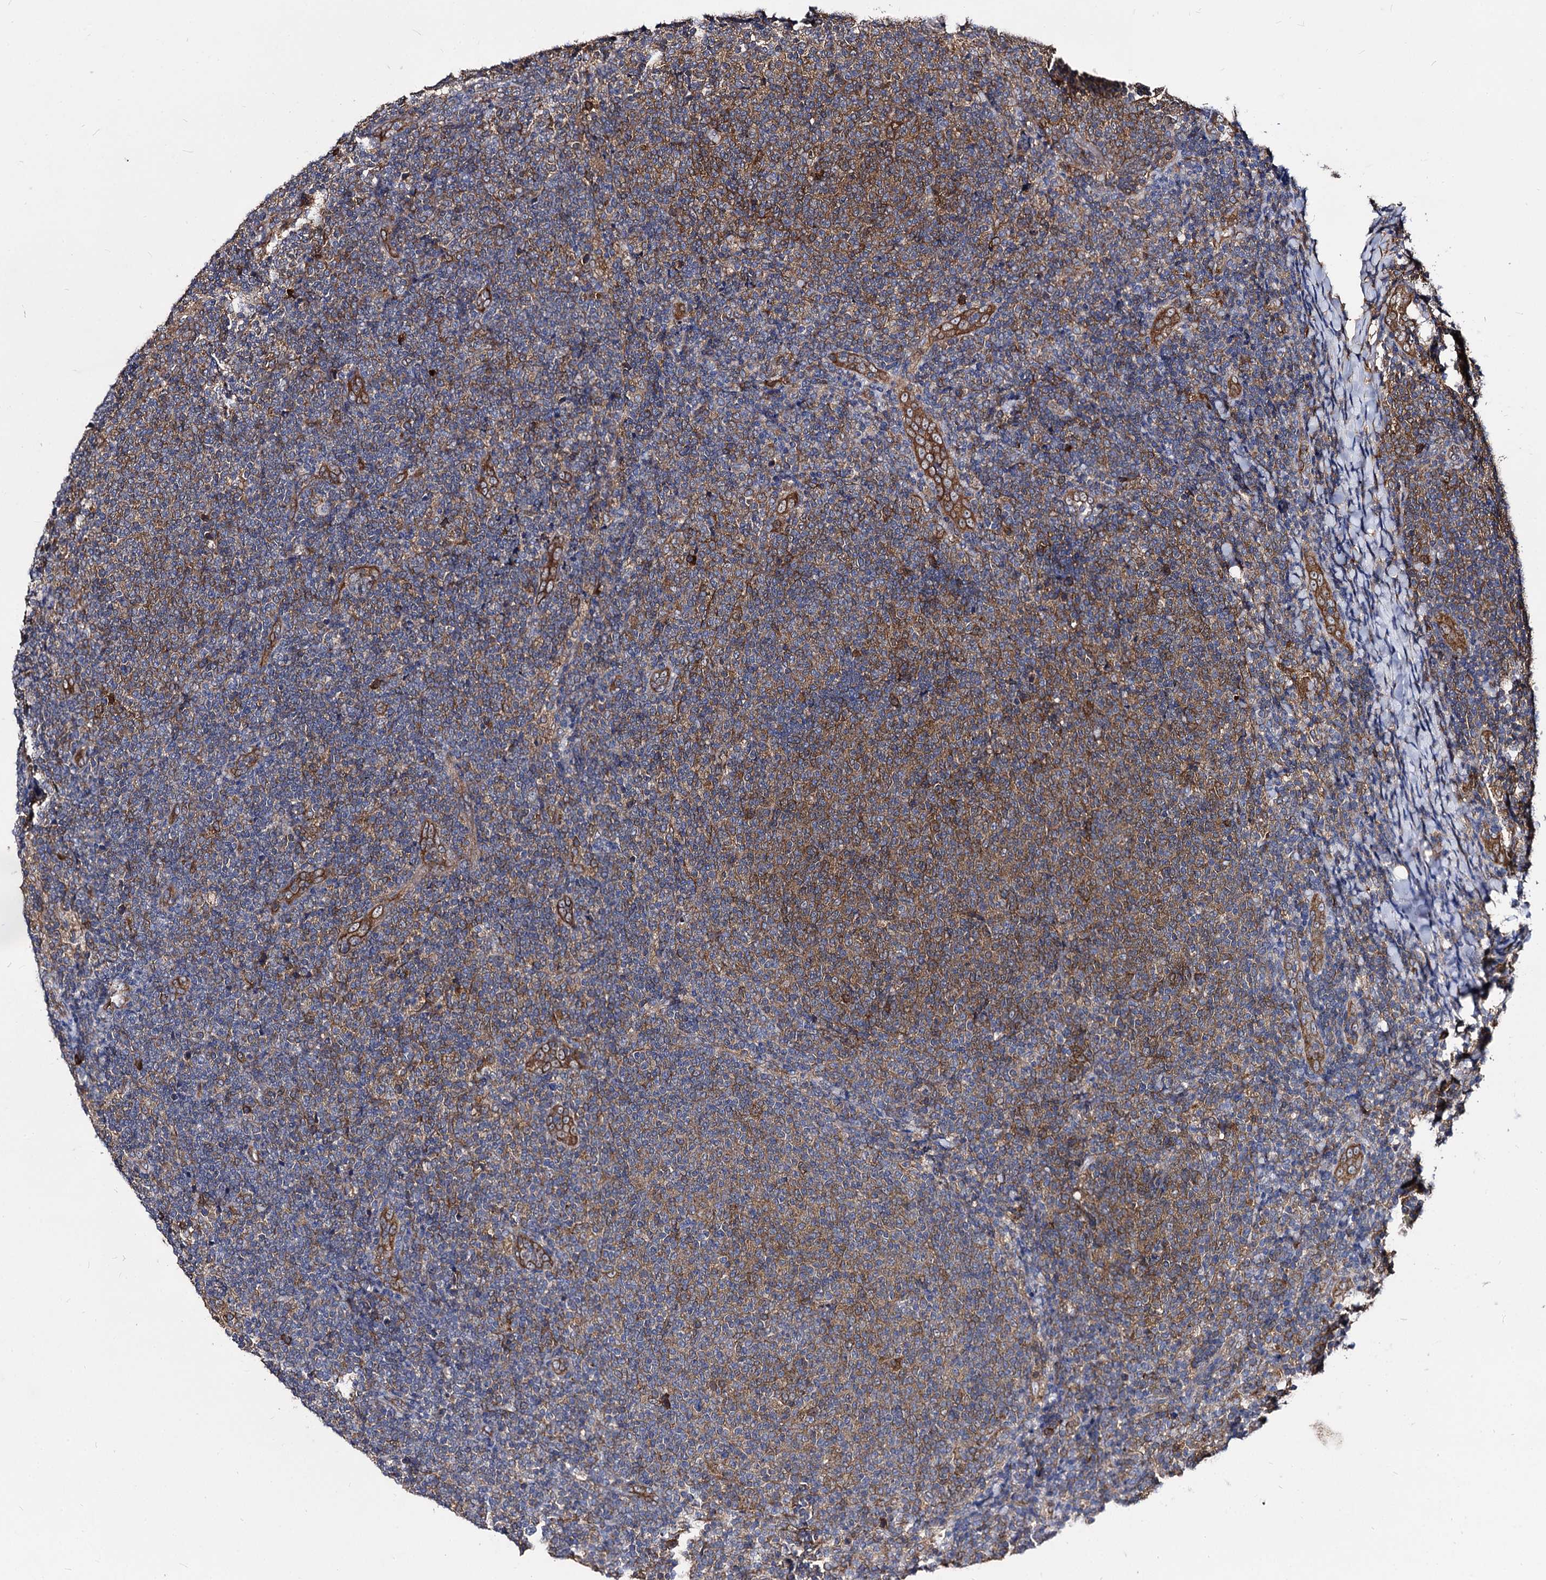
{"staining": {"intensity": "moderate", "quantity": "<25%", "location": "cytoplasmic/membranous"}, "tissue": "lymphoma", "cell_type": "Tumor cells", "image_type": "cancer", "snomed": [{"axis": "morphology", "description": "Malignant lymphoma, non-Hodgkin's type, Low grade"}, {"axis": "topography", "description": "Lymph node"}], "caption": "A low amount of moderate cytoplasmic/membranous staining is appreciated in approximately <25% of tumor cells in lymphoma tissue.", "gene": "NME1", "patient": {"sex": "male", "age": 66}}